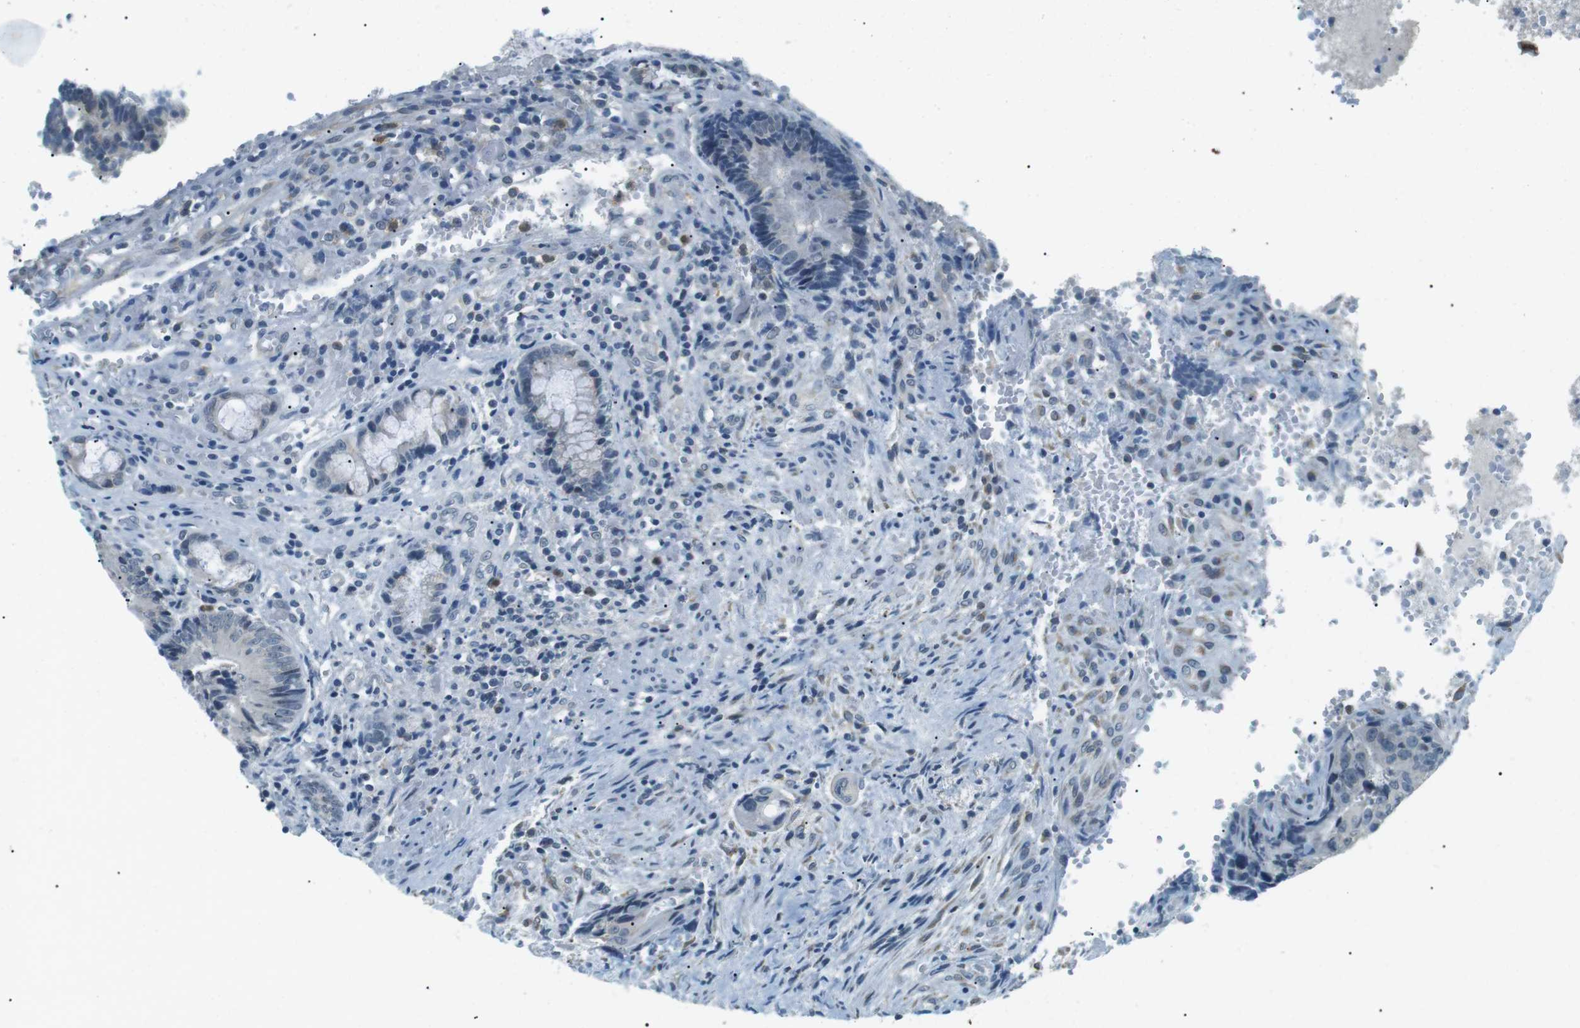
{"staining": {"intensity": "negative", "quantity": "none", "location": "none"}, "tissue": "colorectal cancer", "cell_type": "Tumor cells", "image_type": "cancer", "snomed": [{"axis": "morphology", "description": "Adenocarcinoma, NOS"}, {"axis": "topography", "description": "Colon"}], "caption": "Colorectal adenocarcinoma stained for a protein using immunohistochemistry (IHC) demonstrates no positivity tumor cells.", "gene": "SERPINB2", "patient": {"sex": "female", "age": 57}}